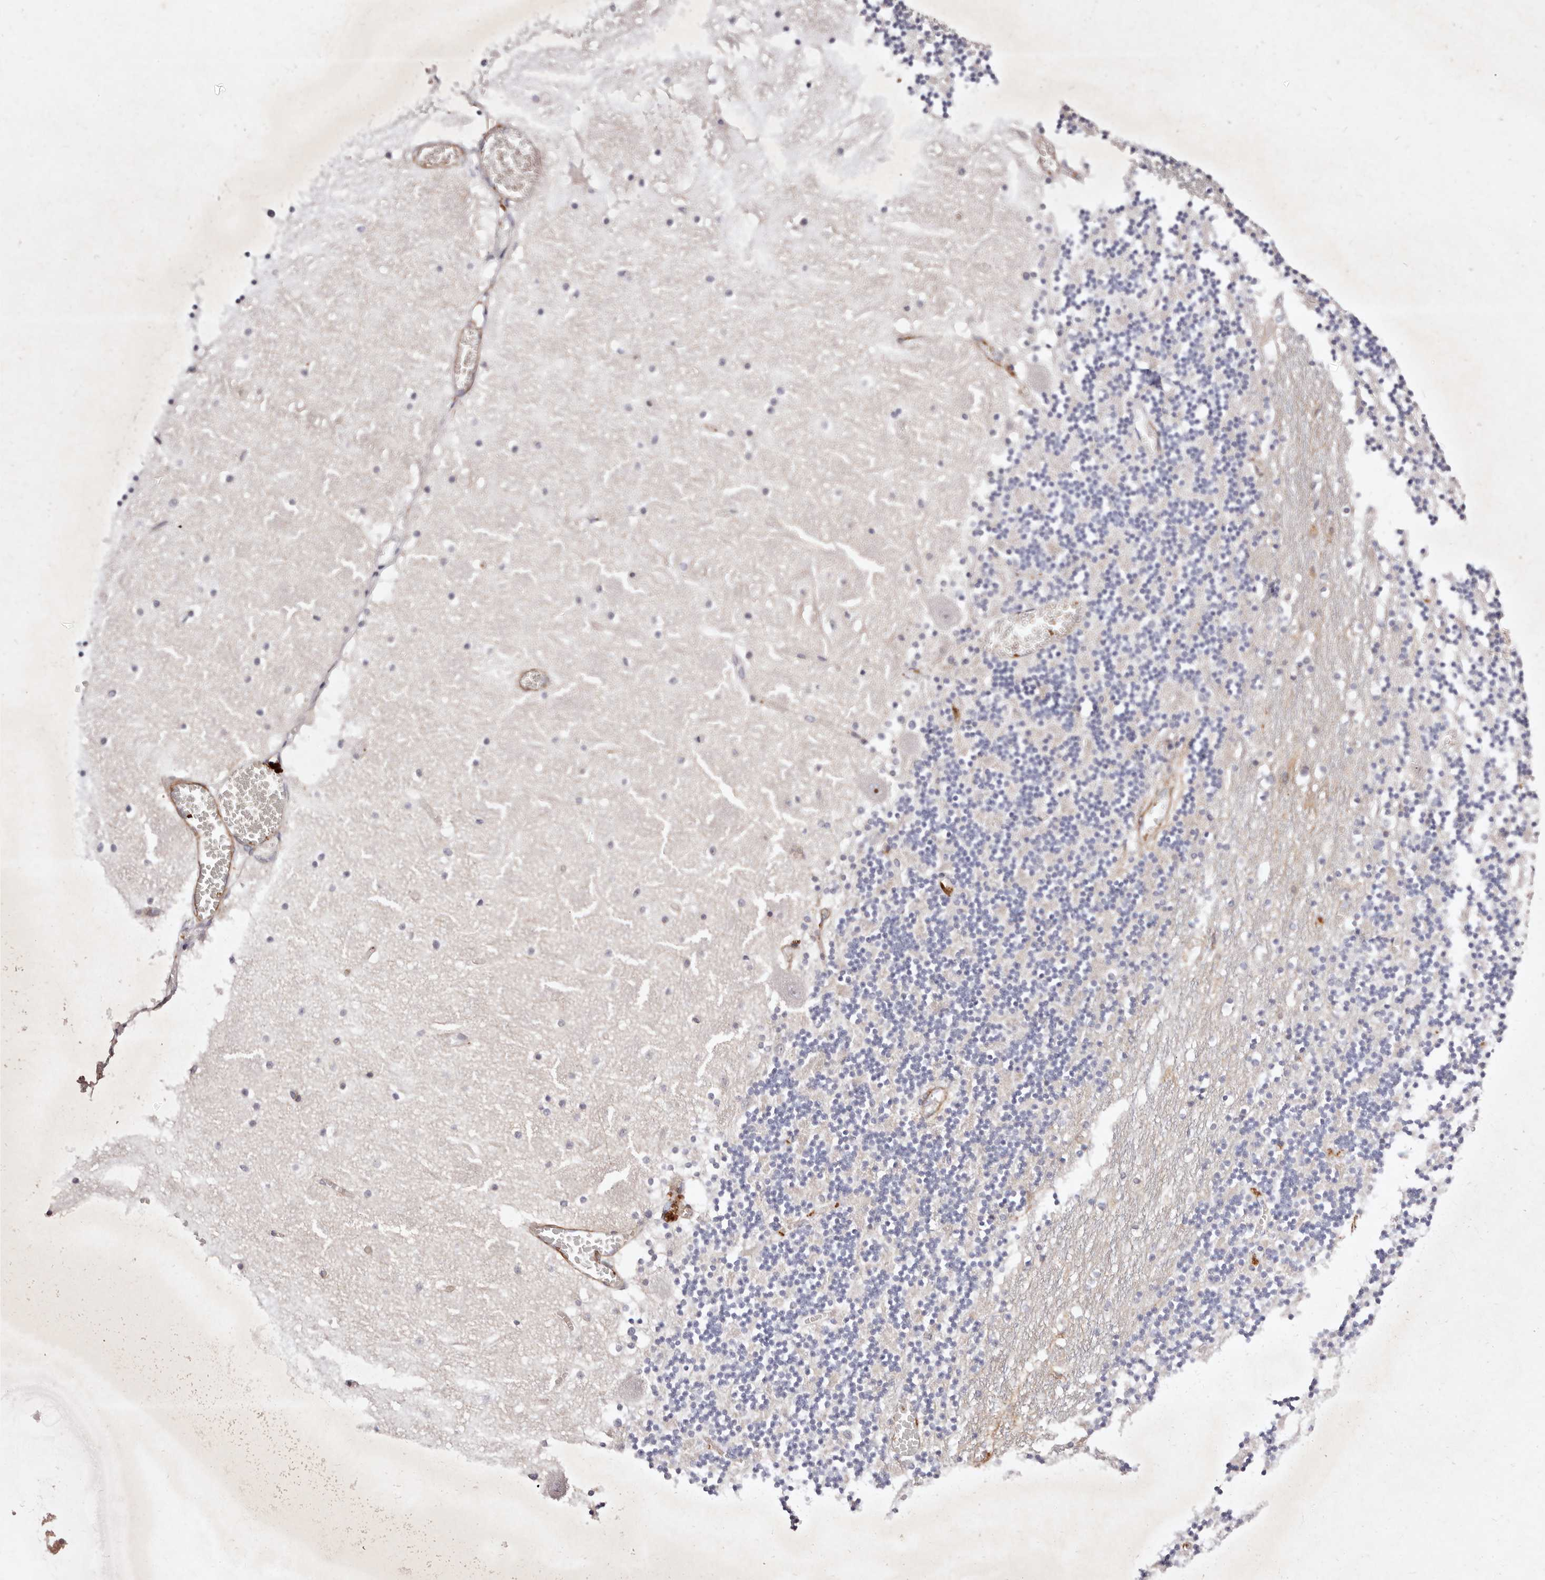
{"staining": {"intensity": "negative", "quantity": "none", "location": "none"}, "tissue": "cerebellum", "cell_type": "Cells in granular layer", "image_type": "normal", "snomed": [{"axis": "morphology", "description": "Normal tissue, NOS"}, {"axis": "topography", "description": "Cerebellum"}], "caption": "A high-resolution histopathology image shows immunohistochemistry (IHC) staining of normal cerebellum, which reveals no significant staining in cells in granular layer. (IHC, brightfield microscopy, high magnification).", "gene": "MTMR11", "patient": {"sex": "female", "age": 28}}